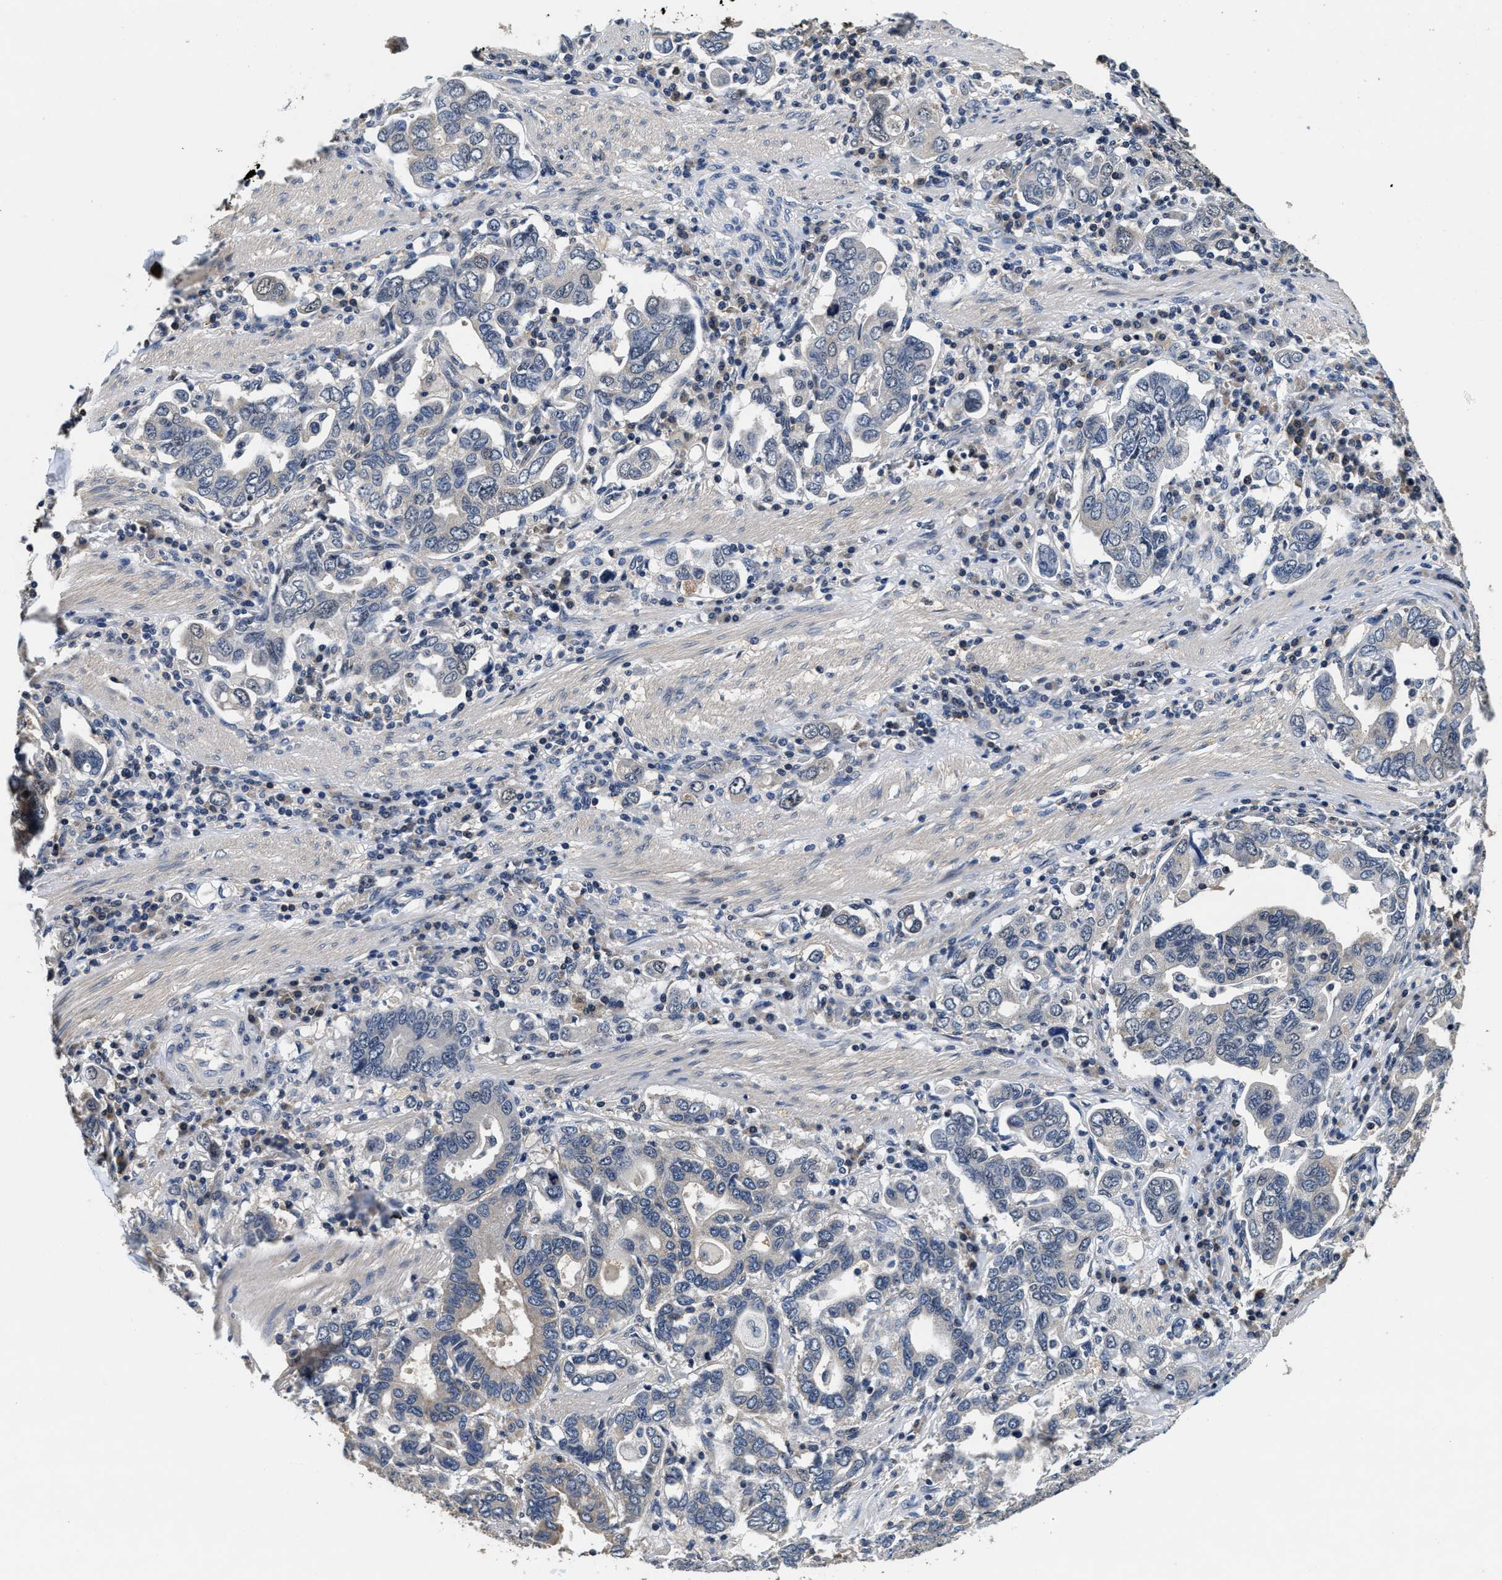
{"staining": {"intensity": "negative", "quantity": "none", "location": "none"}, "tissue": "stomach cancer", "cell_type": "Tumor cells", "image_type": "cancer", "snomed": [{"axis": "morphology", "description": "Adenocarcinoma, NOS"}, {"axis": "topography", "description": "Stomach, upper"}], "caption": "Immunohistochemistry micrograph of neoplastic tissue: adenocarcinoma (stomach) stained with DAB shows no significant protein expression in tumor cells. Nuclei are stained in blue.", "gene": "PHPT1", "patient": {"sex": "male", "age": 62}}